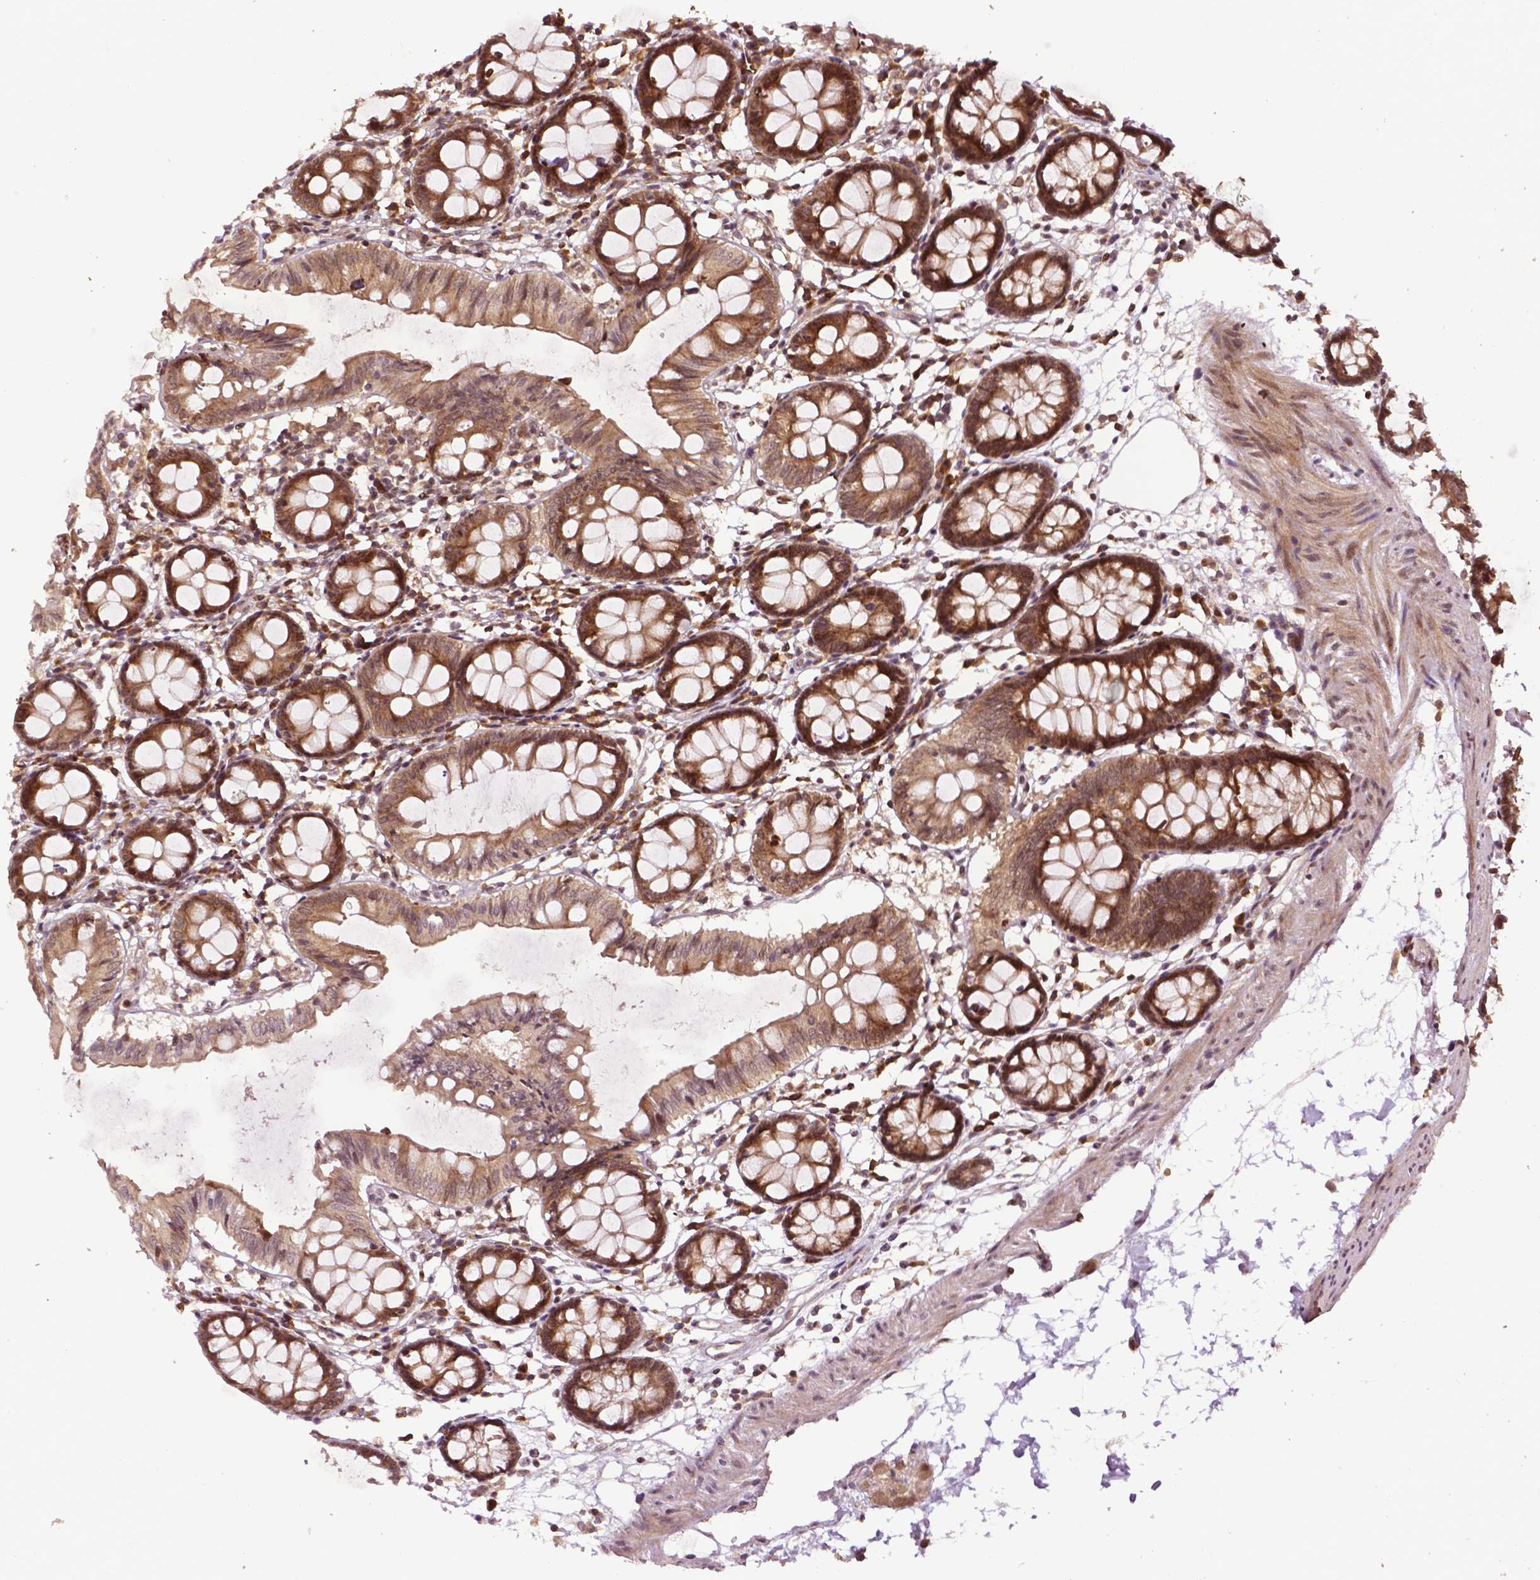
{"staining": {"intensity": "moderate", "quantity": ">75%", "location": "cytoplasmic/membranous"}, "tissue": "colon", "cell_type": "Endothelial cells", "image_type": "normal", "snomed": [{"axis": "morphology", "description": "Normal tissue, NOS"}, {"axis": "topography", "description": "Colon"}], "caption": "Normal colon was stained to show a protein in brown. There is medium levels of moderate cytoplasmic/membranous expression in approximately >75% of endothelial cells. Using DAB (brown) and hematoxylin (blue) stains, captured at high magnification using brightfield microscopy.", "gene": "TMX2", "patient": {"sex": "female", "age": 84}}